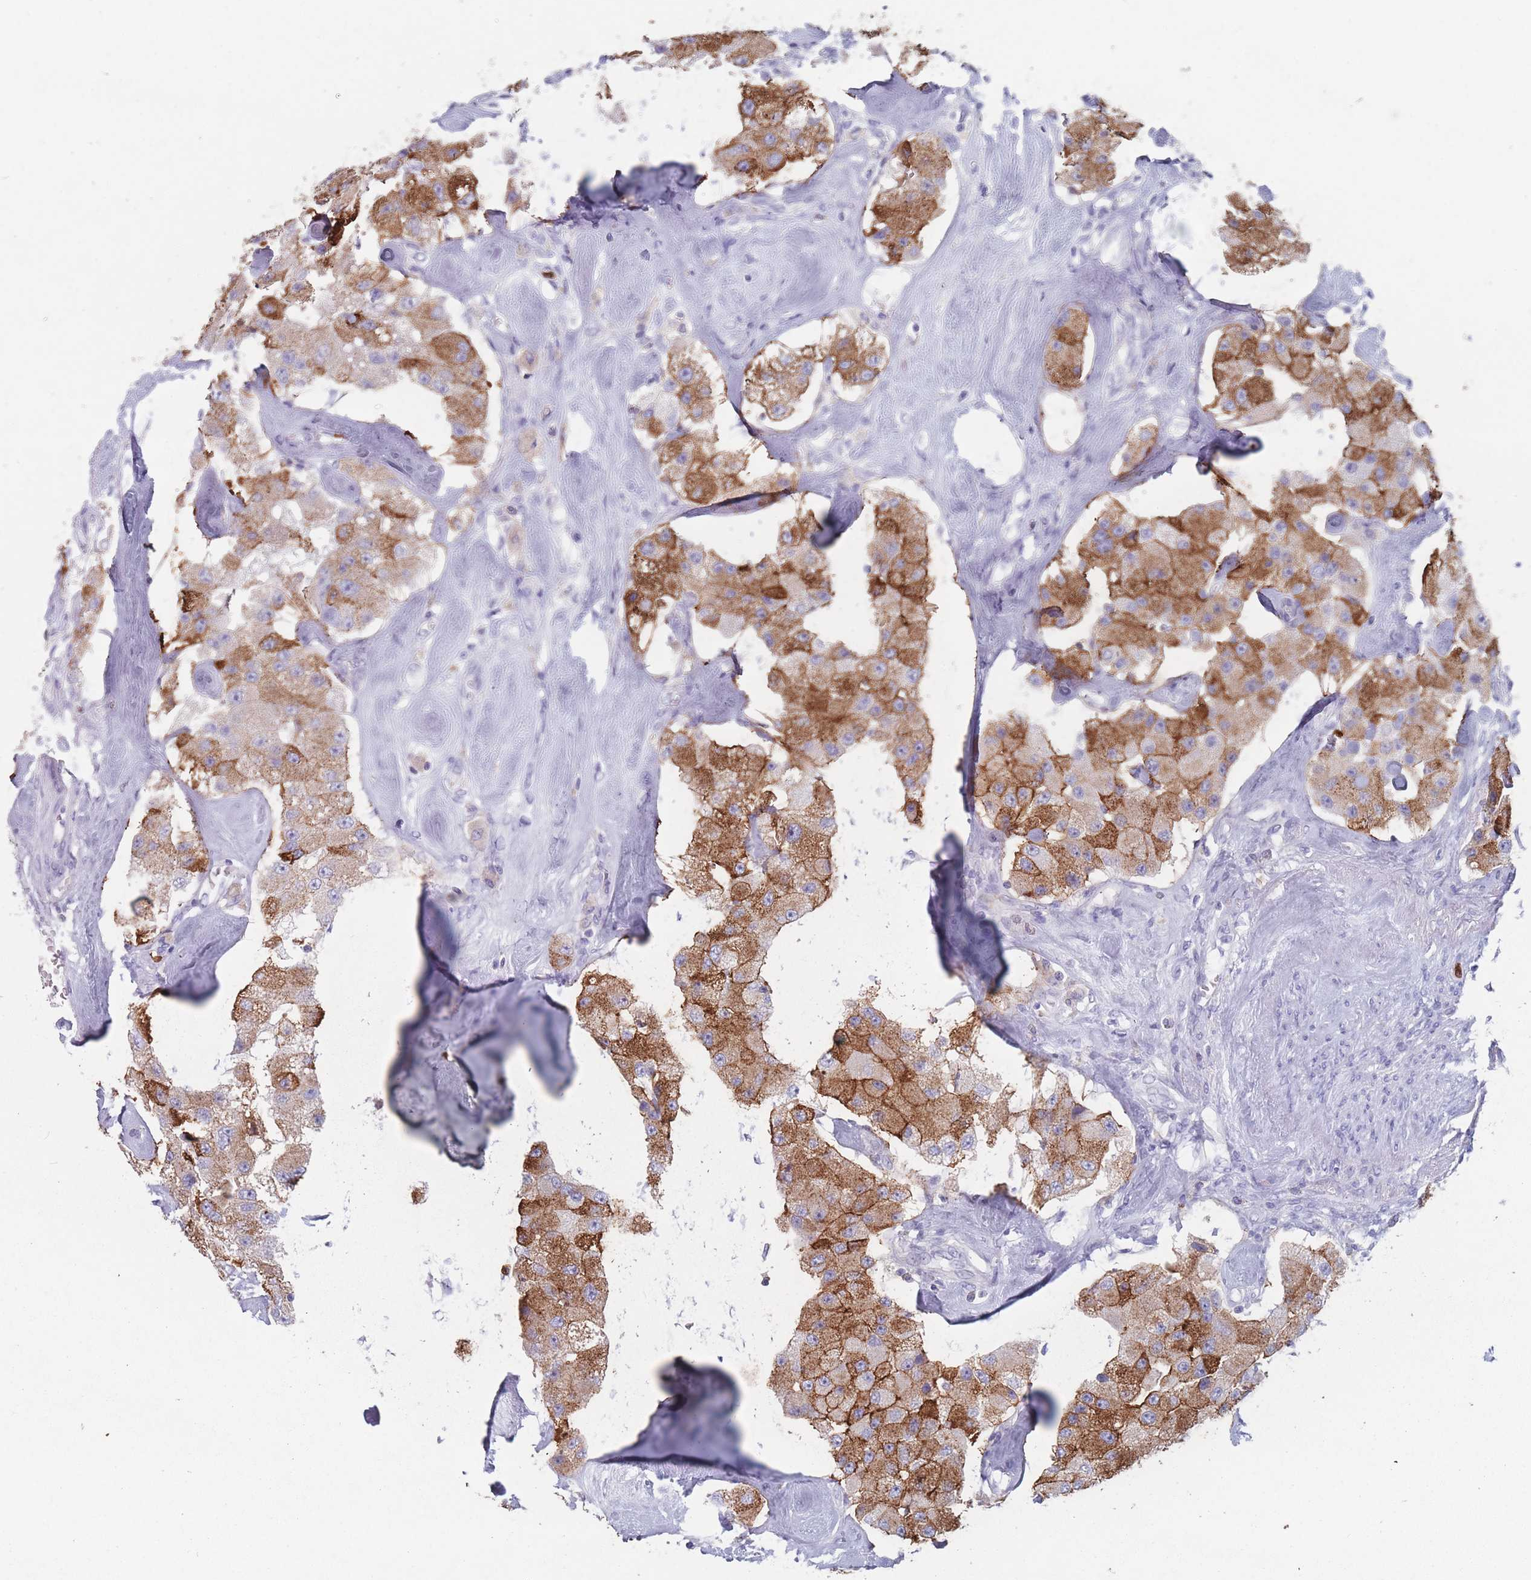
{"staining": {"intensity": "moderate", "quantity": ">75%", "location": "cytoplasmic/membranous"}, "tissue": "carcinoid", "cell_type": "Tumor cells", "image_type": "cancer", "snomed": [{"axis": "morphology", "description": "Carcinoid, malignant, NOS"}, {"axis": "topography", "description": "Pancreas"}], "caption": "Immunohistochemistry micrograph of neoplastic tissue: malignant carcinoid stained using immunohistochemistry demonstrates medium levels of moderate protein expression localized specifically in the cytoplasmic/membranous of tumor cells, appearing as a cytoplasmic/membranous brown color.", "gene": "ATP1A3", "patient": {"sex": "male", "age": 41}}